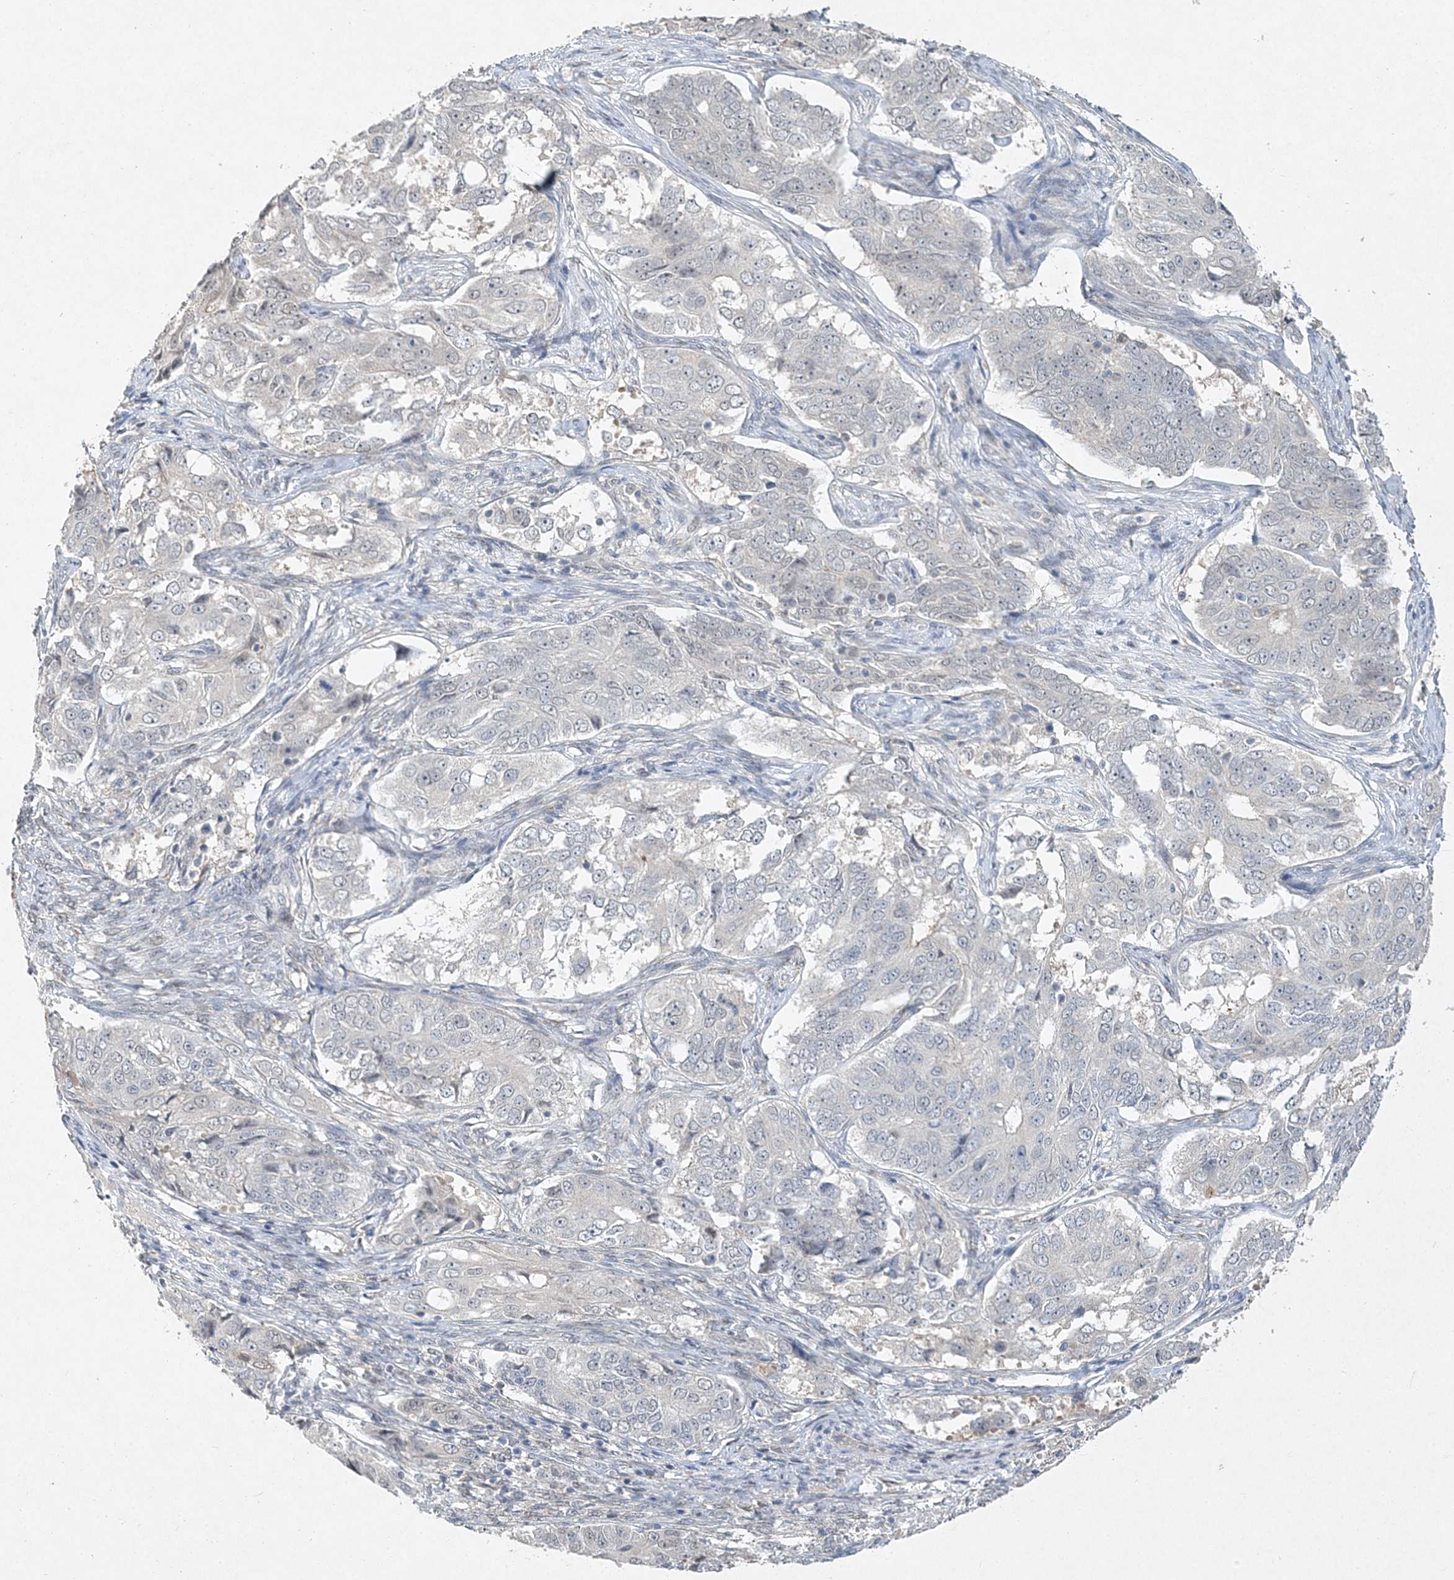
{"staining": {"intensity": "moderate", "quantity": "<25%", "location": "cytoplasmic/membranous"}, "tissue": "ovarian cancer", "cell_type": "Tumor cells", "image_type": "cancer", "snomed": [{"axis": "morphology", "description": "Carcinoma, endometroid"}, {"axis": "topography", "description": "Ovary"}], "caption": "Protein analysis of ovarian cancer tissue displays moderate cytoplasmic/membranous expression in about <25% of tumor cells.", "gene": "MAT2B", "patient": {"sex": "female", "age": 51}}